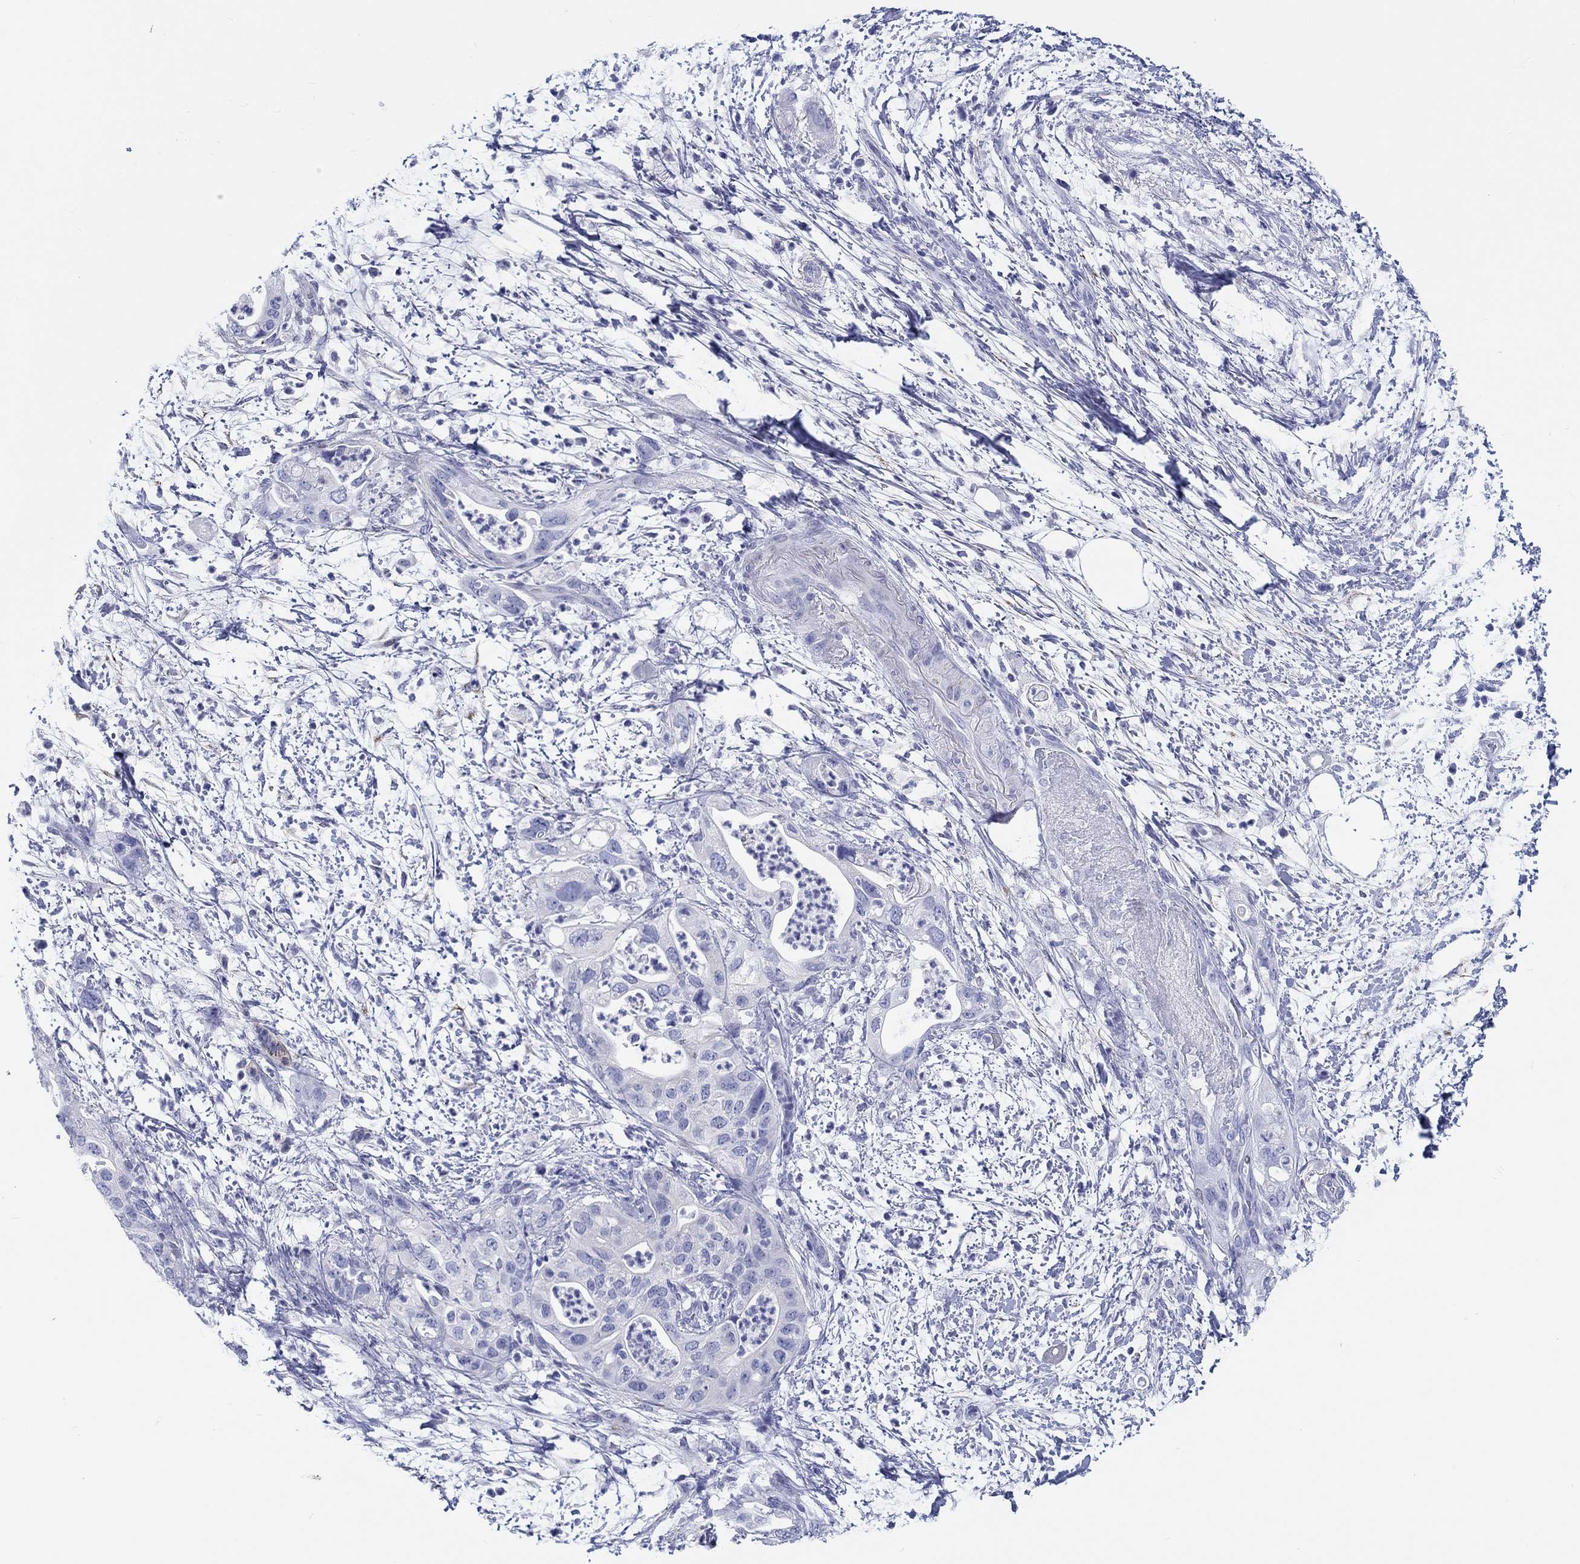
{"staining": {"intensity": "negative", "quantity": "none", "location": "none"}, "tissue": "pancreatic cancer", "cell_type": "Tumor cells", "image_type": "cancer", "snomed": [{"axis": "morphology", "description": "Adenocarcinoma, NOS"}, {"axis": "topography", "description": "Pancreas"}], "caption": "Pancreatic adenocarcinoma stained for a protein using immunohistochemistry shows no positivity tumor cells.", "gene": "H1-1", "patient": {"sex": "female", "age": 72}}